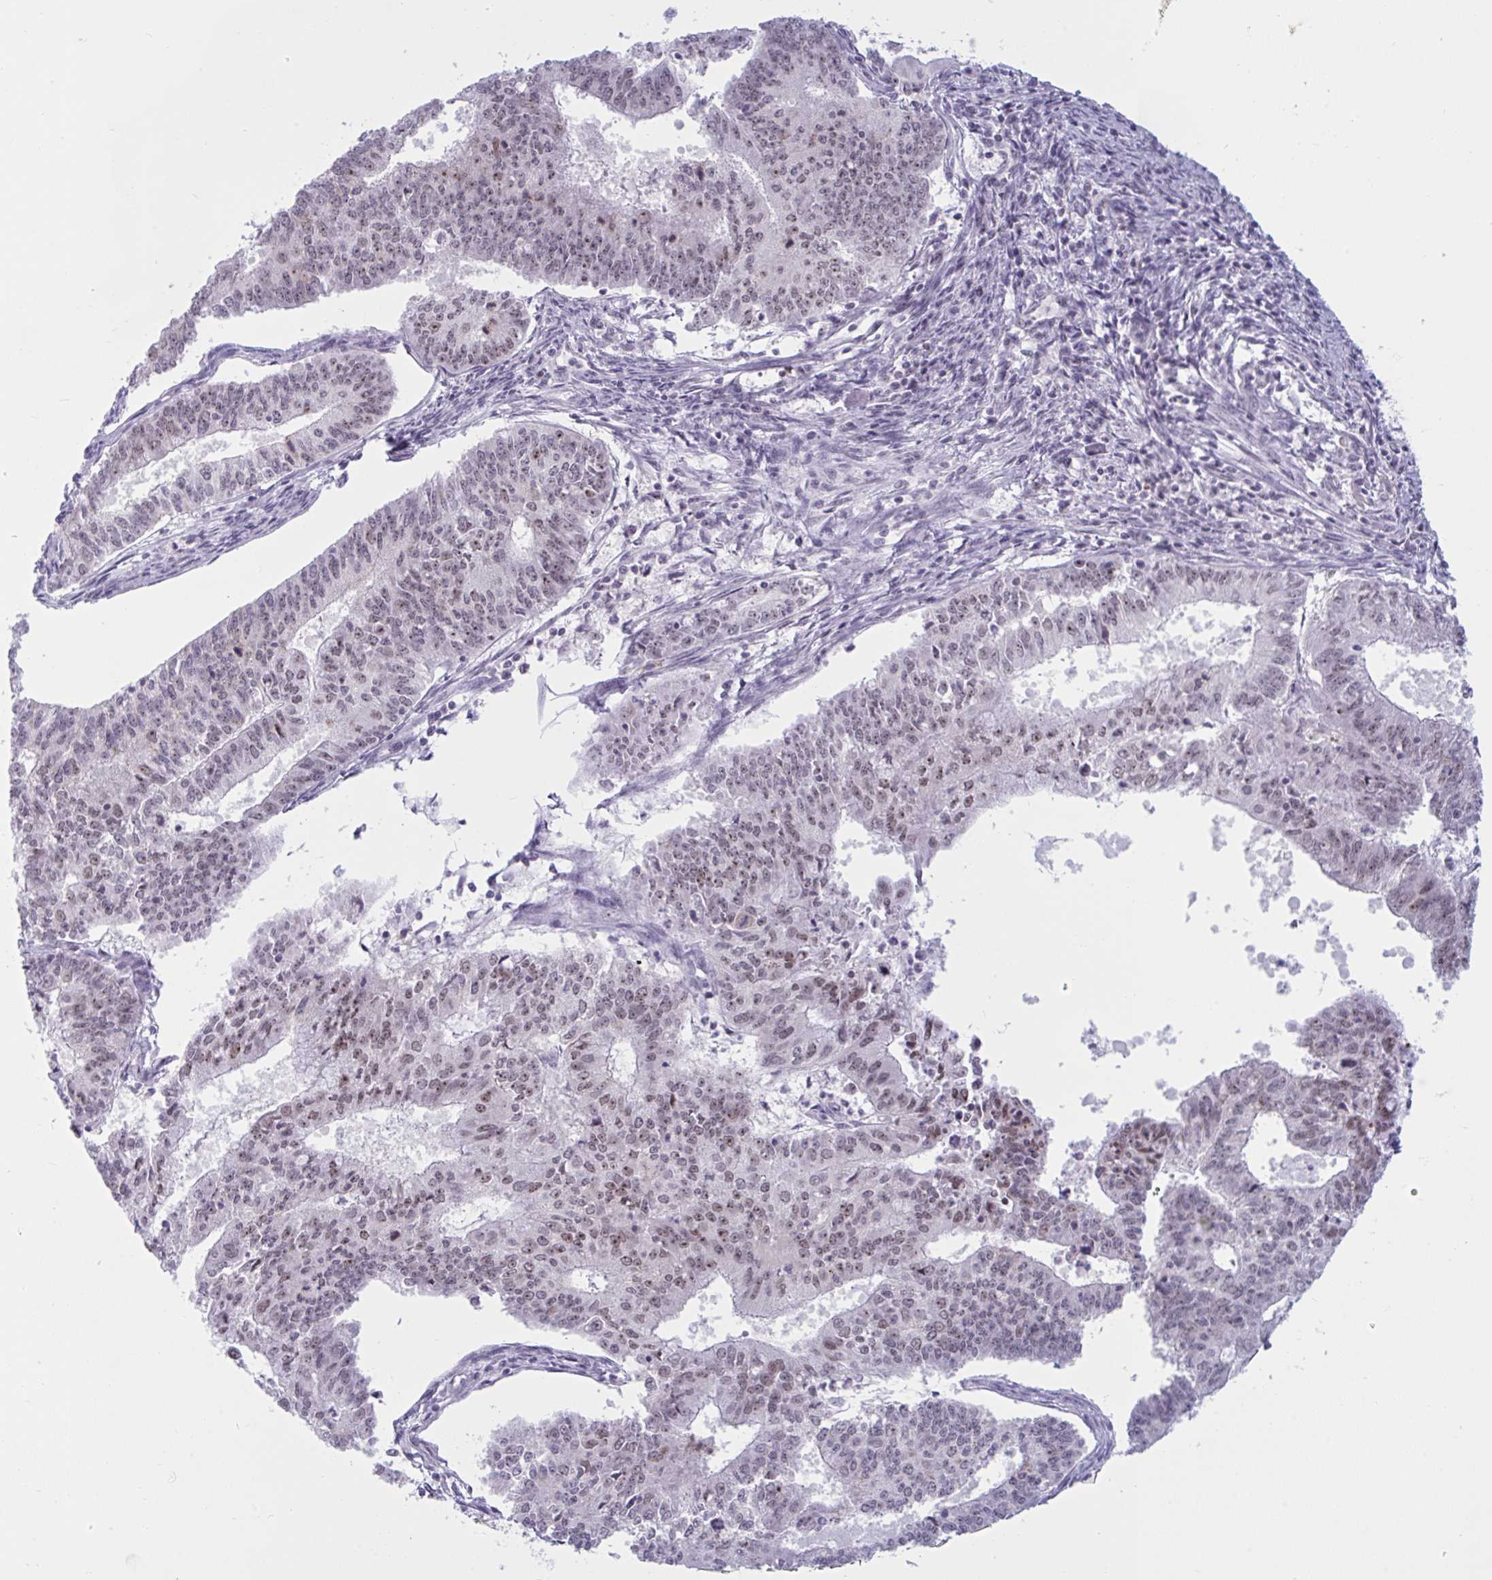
{"staining": {"intensity": "weak", "quantity": ">75%", "location": "nuclear"}, "tissue": "endometrial cancer", "cell_type": "Tumor cells", "image_type": "cancer", "snomed": [{"axis": "morphology", "description": "Adenocarcinoma, NOS"}, {"axis": "topography", "description": "Endometrium"}], "caption": "Adenocarcinoma (endometrial) tissue displays weak nuclear positivity in about >75% of tumor cells, visualized by immunohistochemistry.", "gene": "TGM6", "patient": {"sex": "female", "age": 61}}